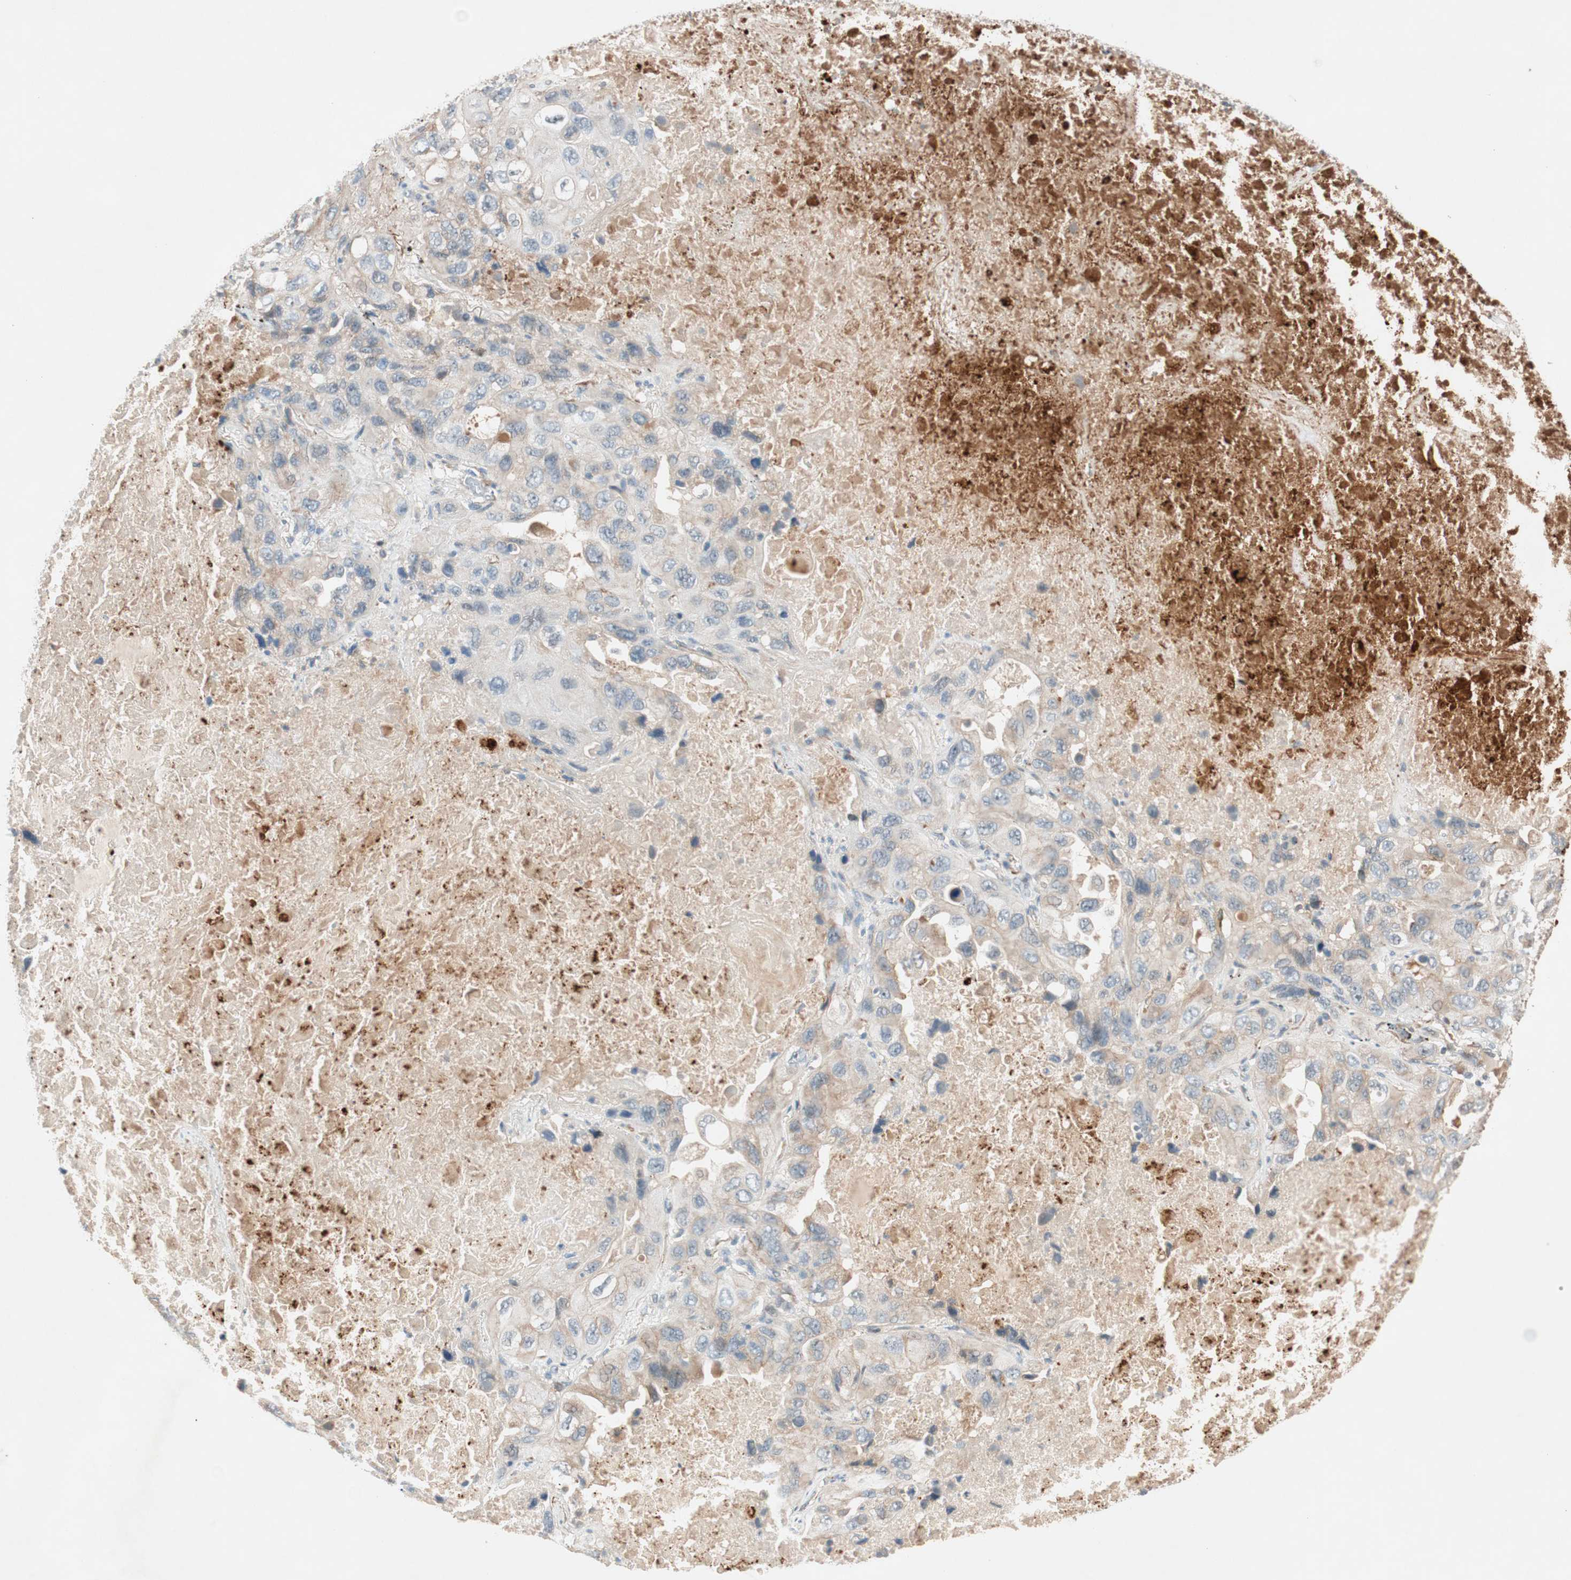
{"staining": {"intensity": "weak", "quantity": "25%-75%", "location": "cytoplasmic/membranous"}, "tissue": "lung cancer", "cell_type": "Tumor cells", "image_type": "cancer", "snomed": [{"axis": "morphology", "description": "Squamous cell carcinoma, NOS"}, {"axis": "topography", "description": "Lung"}], "caption": "The immunohistochemical stain labels weak cytoplasmic/membranous expression in tumor cells of lung cancer (squamous cell carcinoma) tissue.", "gene": "EPHA6", "patient": {"sex": "female", "age": 73}}